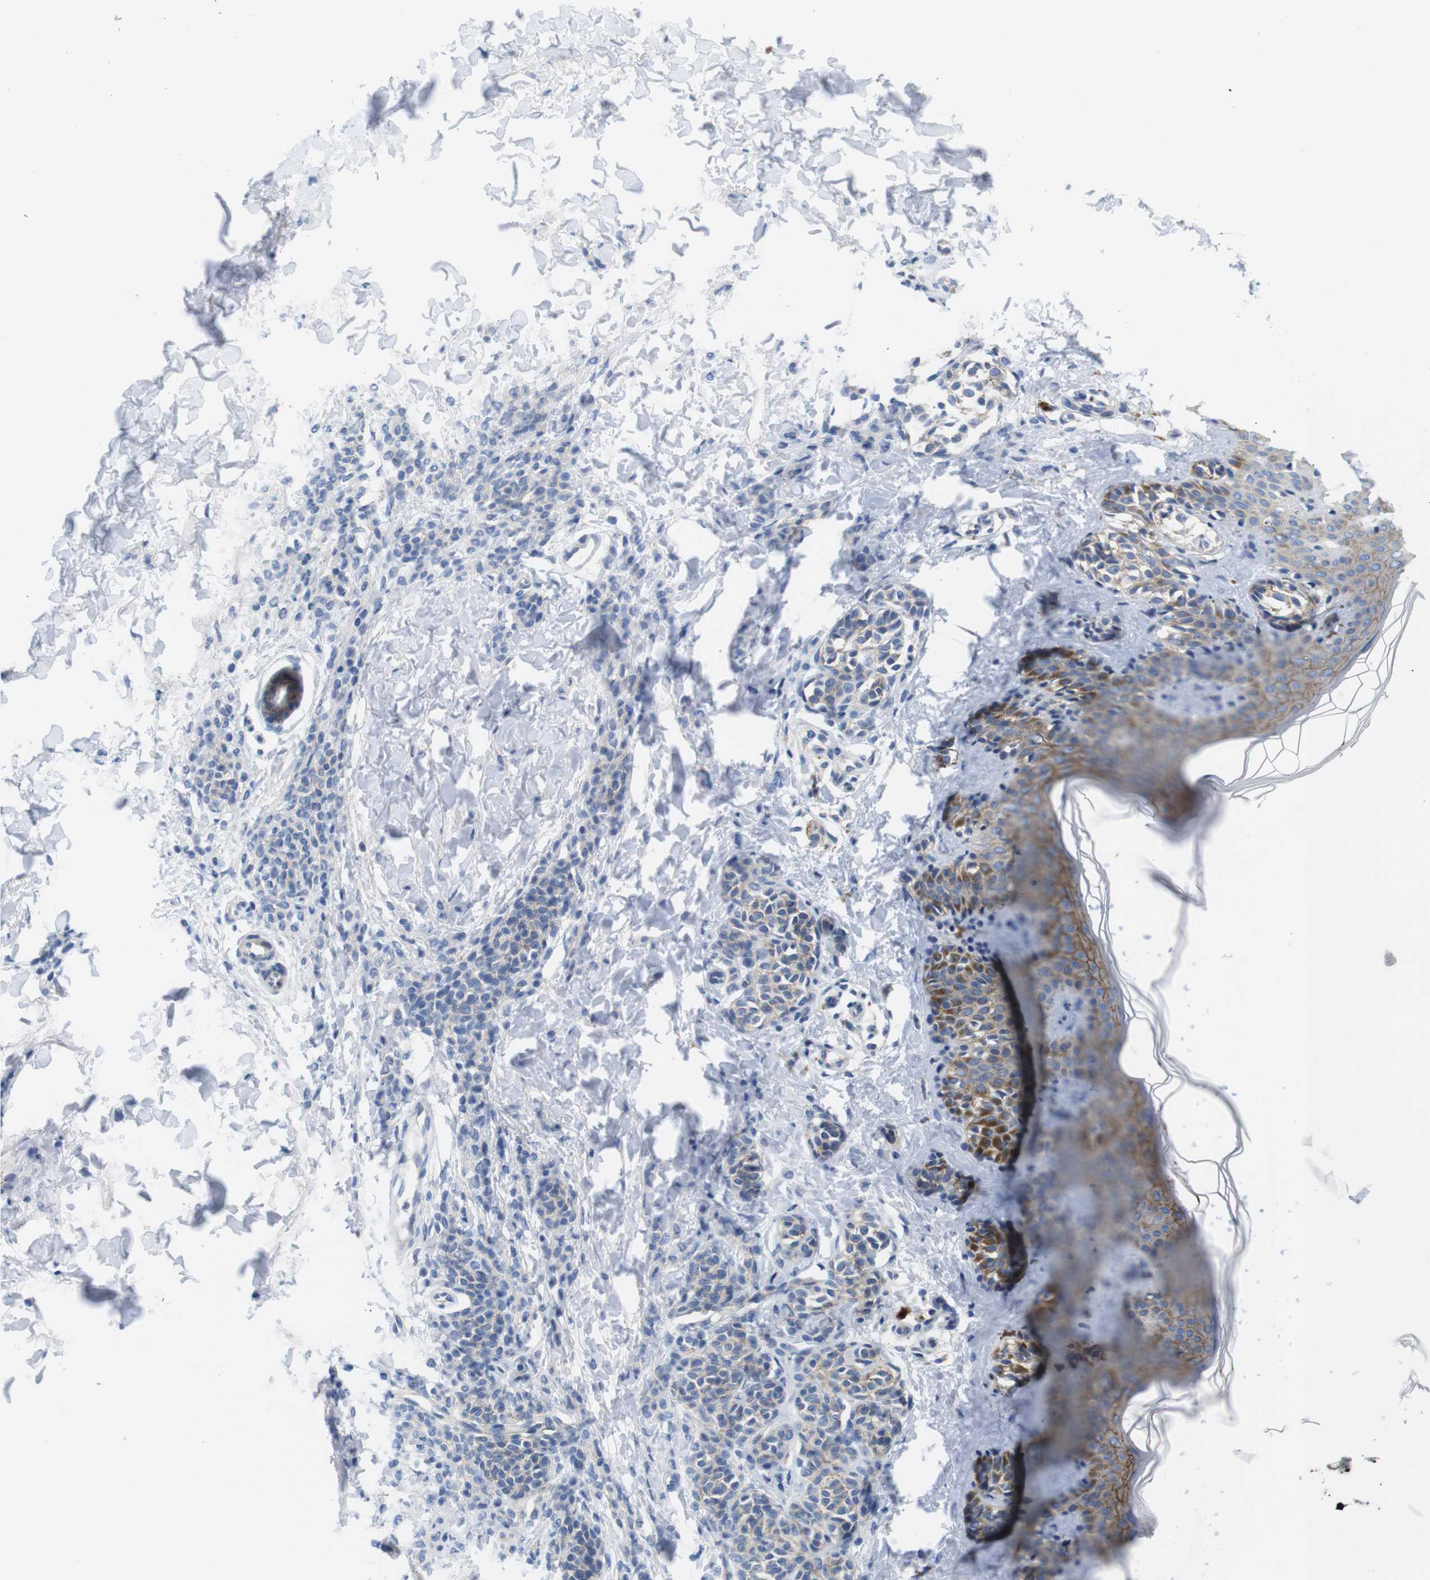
{"staining": {"intensity": "negative", "quantity": "none", "location": "none"}, "tissue": "skin", "cell_type": "Fibroblasts", "image_type": "normal", "snomed": [{"axis": "morphology", "description": "Normal tissue, NOS"}, {"axis": "topography", "description": "Skin"}], "caption": "DAB immunohistochemical staining of unremarkable human skin reveals no significant staining in fibroblasts.", "gene": "SCRIB", "patient": {"sex": "male", "age": 16}}